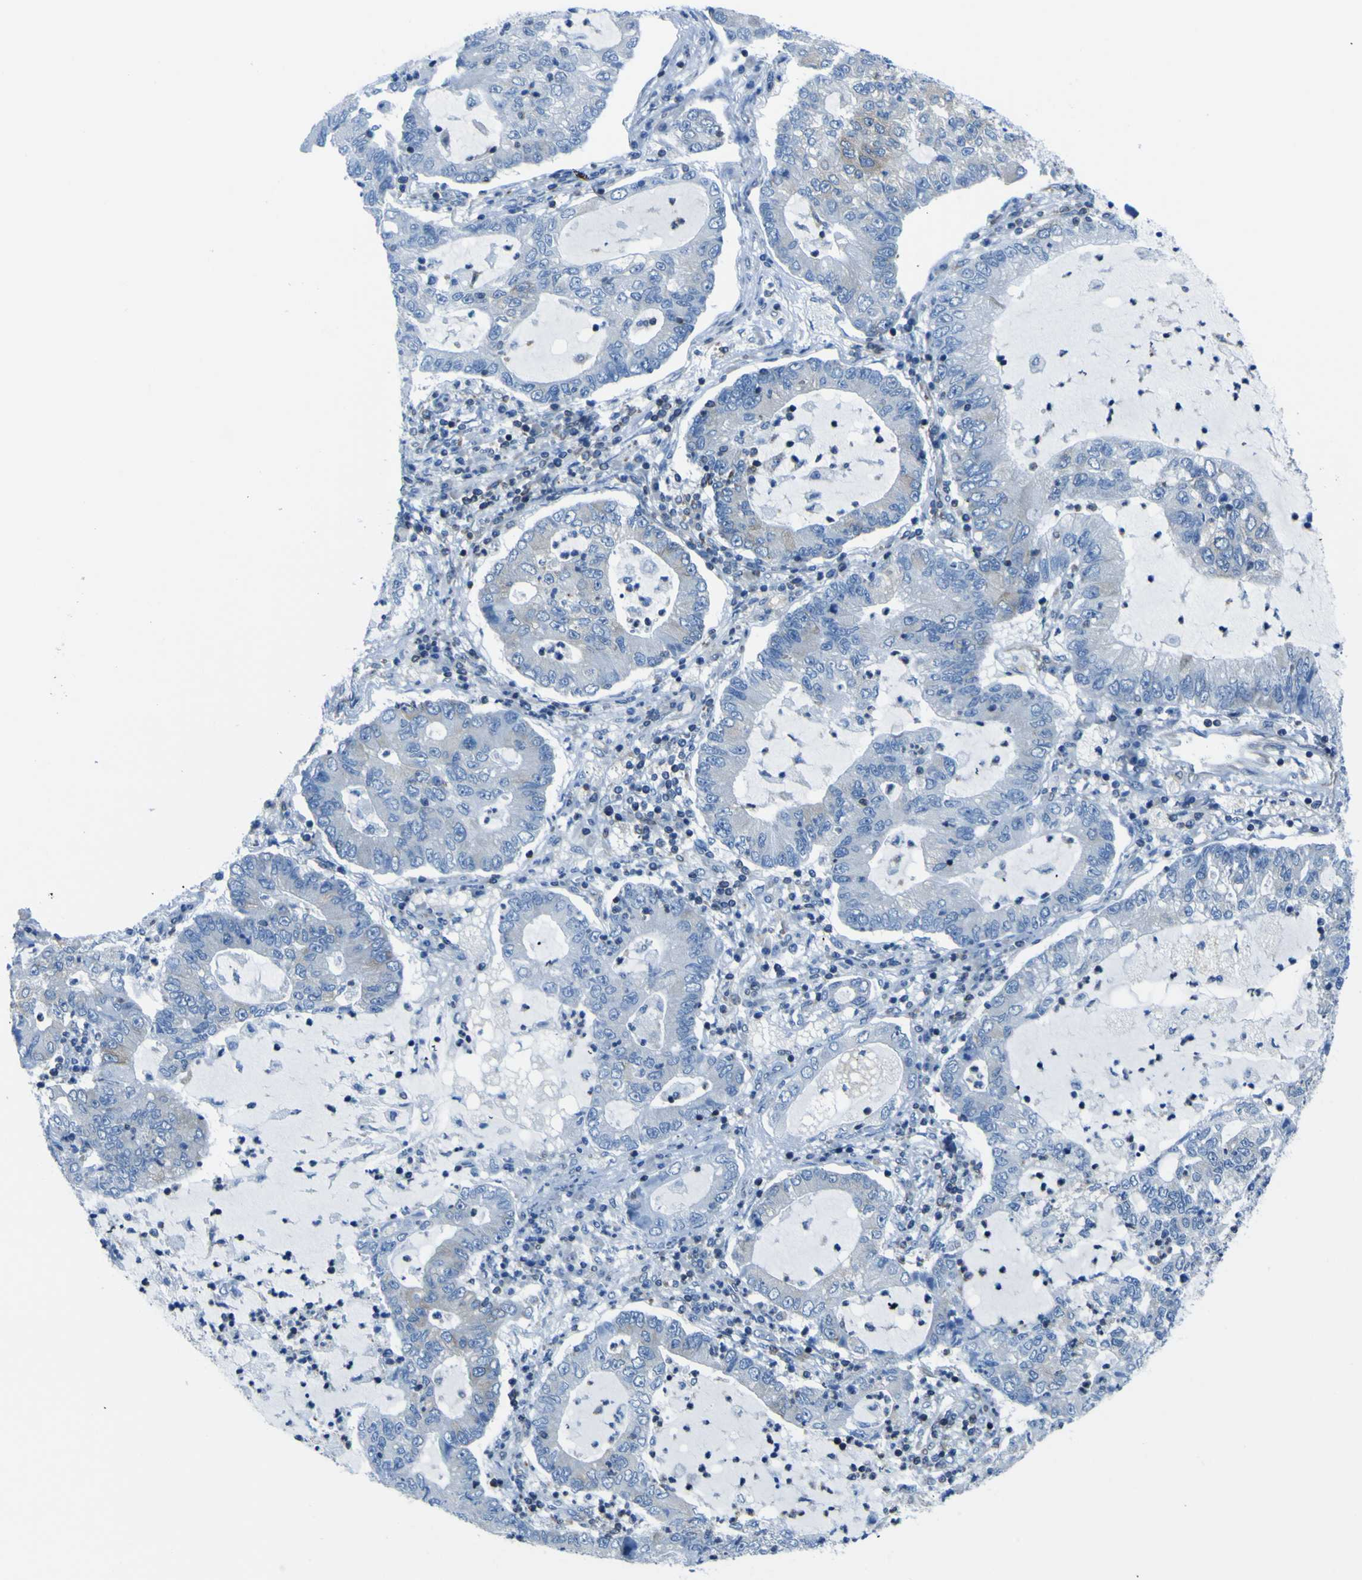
{"staining": {"intensity": "negative", "quantity": "none", "location": "none"}, "tissue": "lung cancer", "cell_type": "Tumor cells", "image_type": "cancer", "snomed": [{"axis": "morphology", "description": "Adenocarcinoma, NOS"}, {"axis": "topography", "description": "Lung"}], "caption": "Lung cancer (adenocarcinoma) was stained to show a protein in brown. There is no significant positivity in tumor cells.", "gene": "STIM1", "patient": {"sex": "female", "age": 51}}